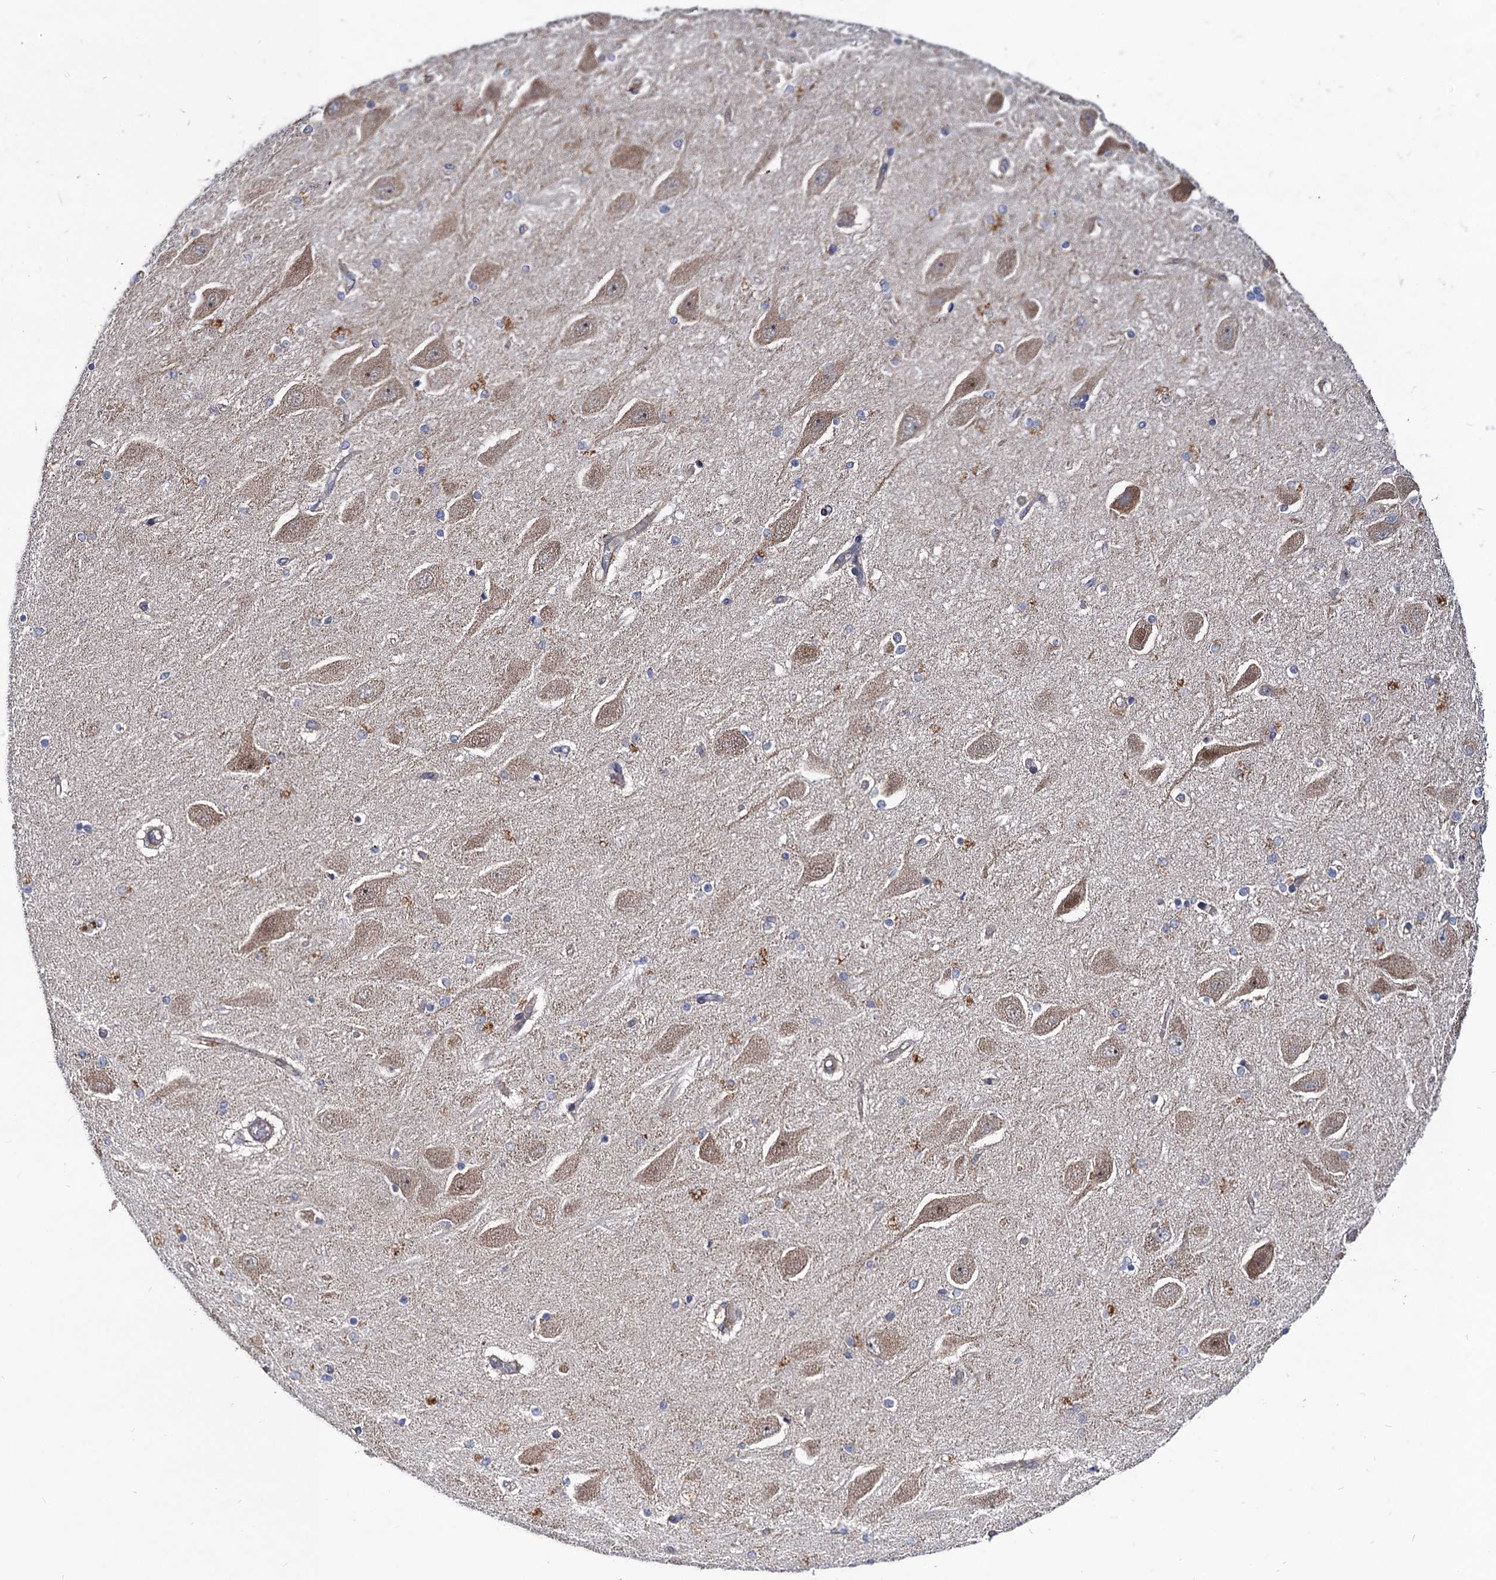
{"staining": {"intensity": "weak", "quantity": "<25%", "location": "cytoplasmic/membranous"}, "tissue": "hippocampus", "cell_type": "Glial cells", "image_type": "normal", "snomed": [{"axis": "morphology", "description": "Normal tissue, NOS"}, {"axis": "topography", "description": "Hippocampus"}], "caption": "IHC photomicrograph of benign hippocampus: hippocampus stained with DAB (3,3'-diaminobenzidine) reveals no significant protein positivity in glial cells.", "gene": "DYDC1", "patient": {"sex": "female", "age": 54}}